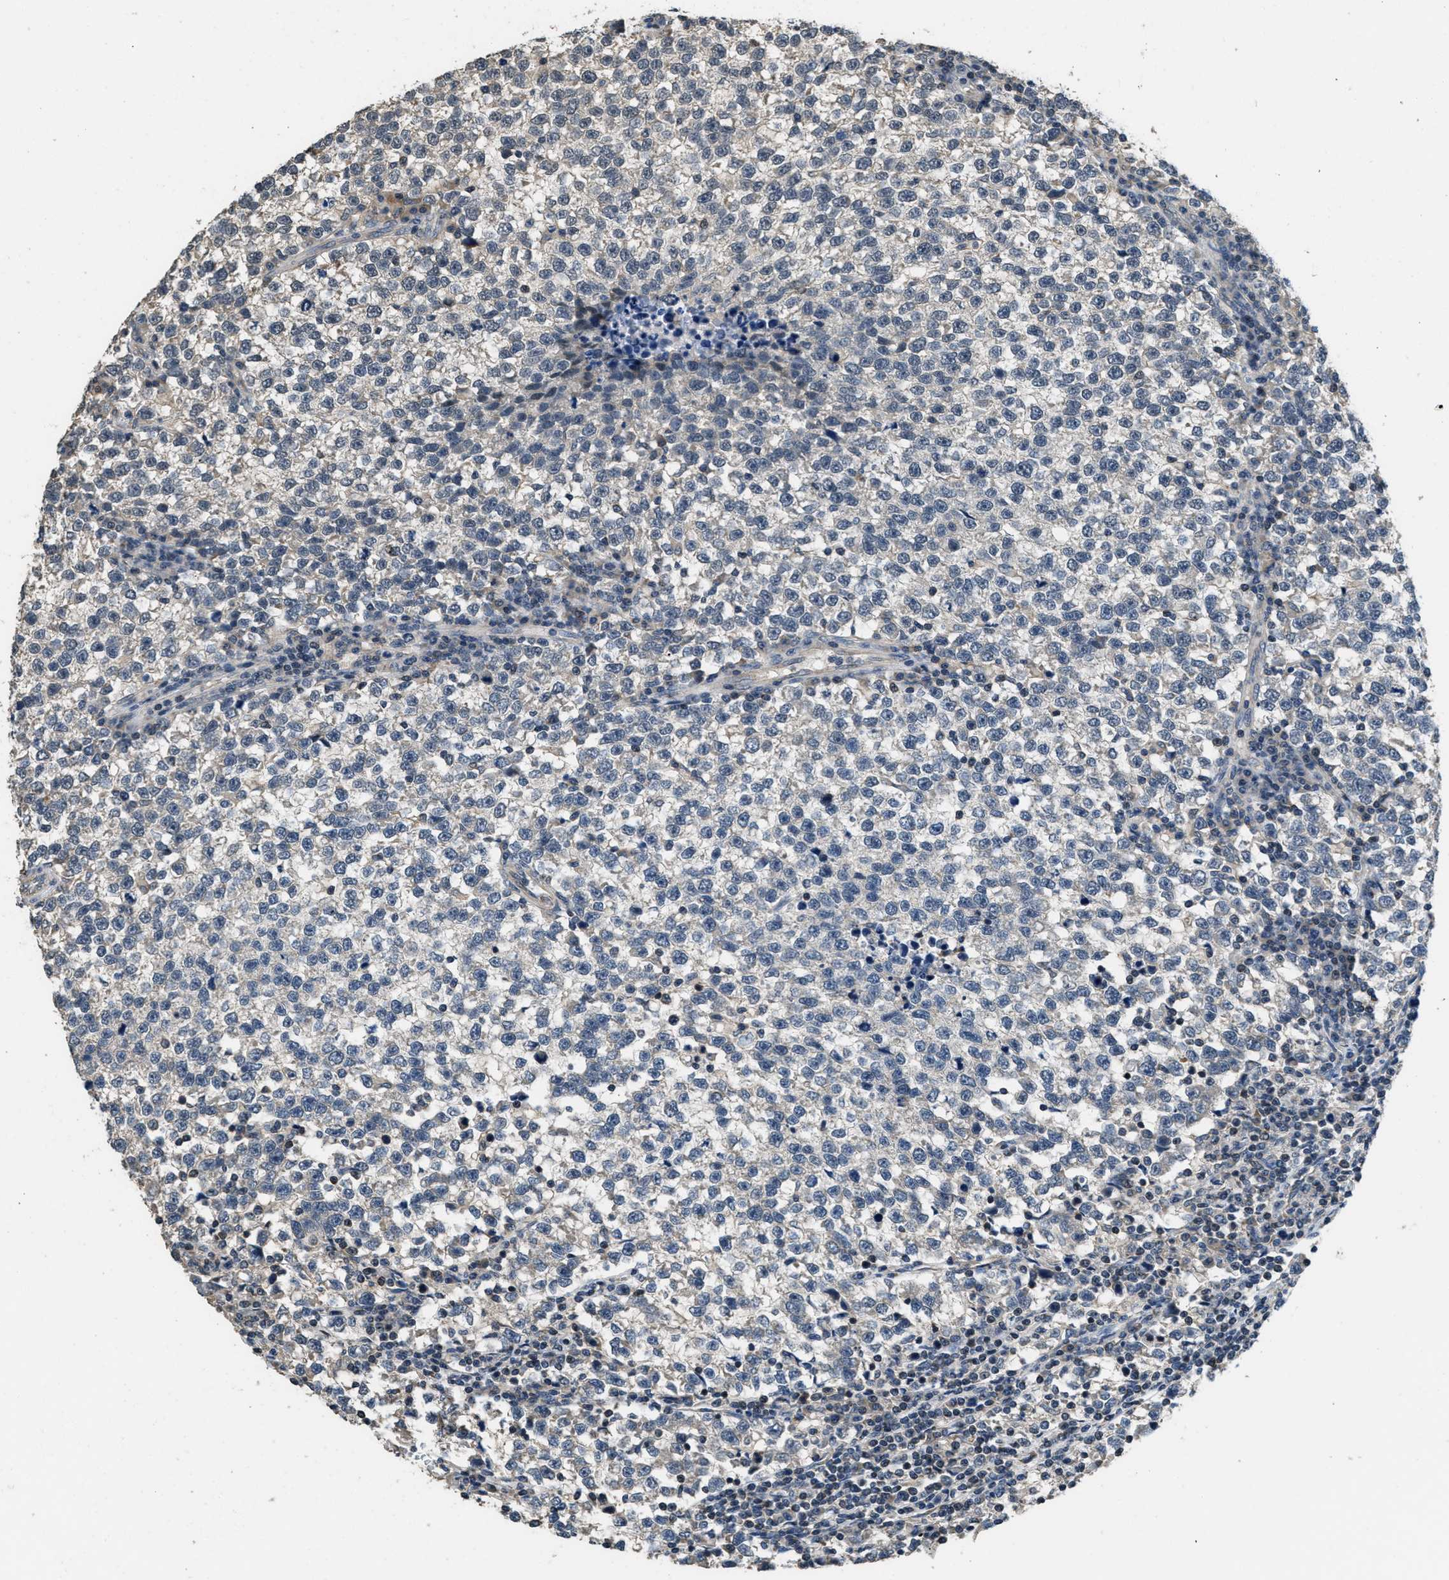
{"staining": {"intensity": "weak", "quantity": "<25%", "location": "cytoplasmic/membranous"}, "tissue": "testis cancer", "cell_type": "Tumor cells", "image_type": "cancer", "snomed": [{"axis": "morphology", "description": "Normal tissue, NOS"}, {"axis": "morphology", "description": "Seminoma, NOS"}, {"axis": "topography", "description": "Testis"}], "caption": "DAB (3,3'-diaminobenzidine) immunohistochemical staining of human seminoma (testis) exhibits no significant expression in tumor cells. (DAB (3,3'-diaminobenzidine) IHC, high magnification).", "gene": "NAT1", "patient": {"sex": "male", "age": 43}}